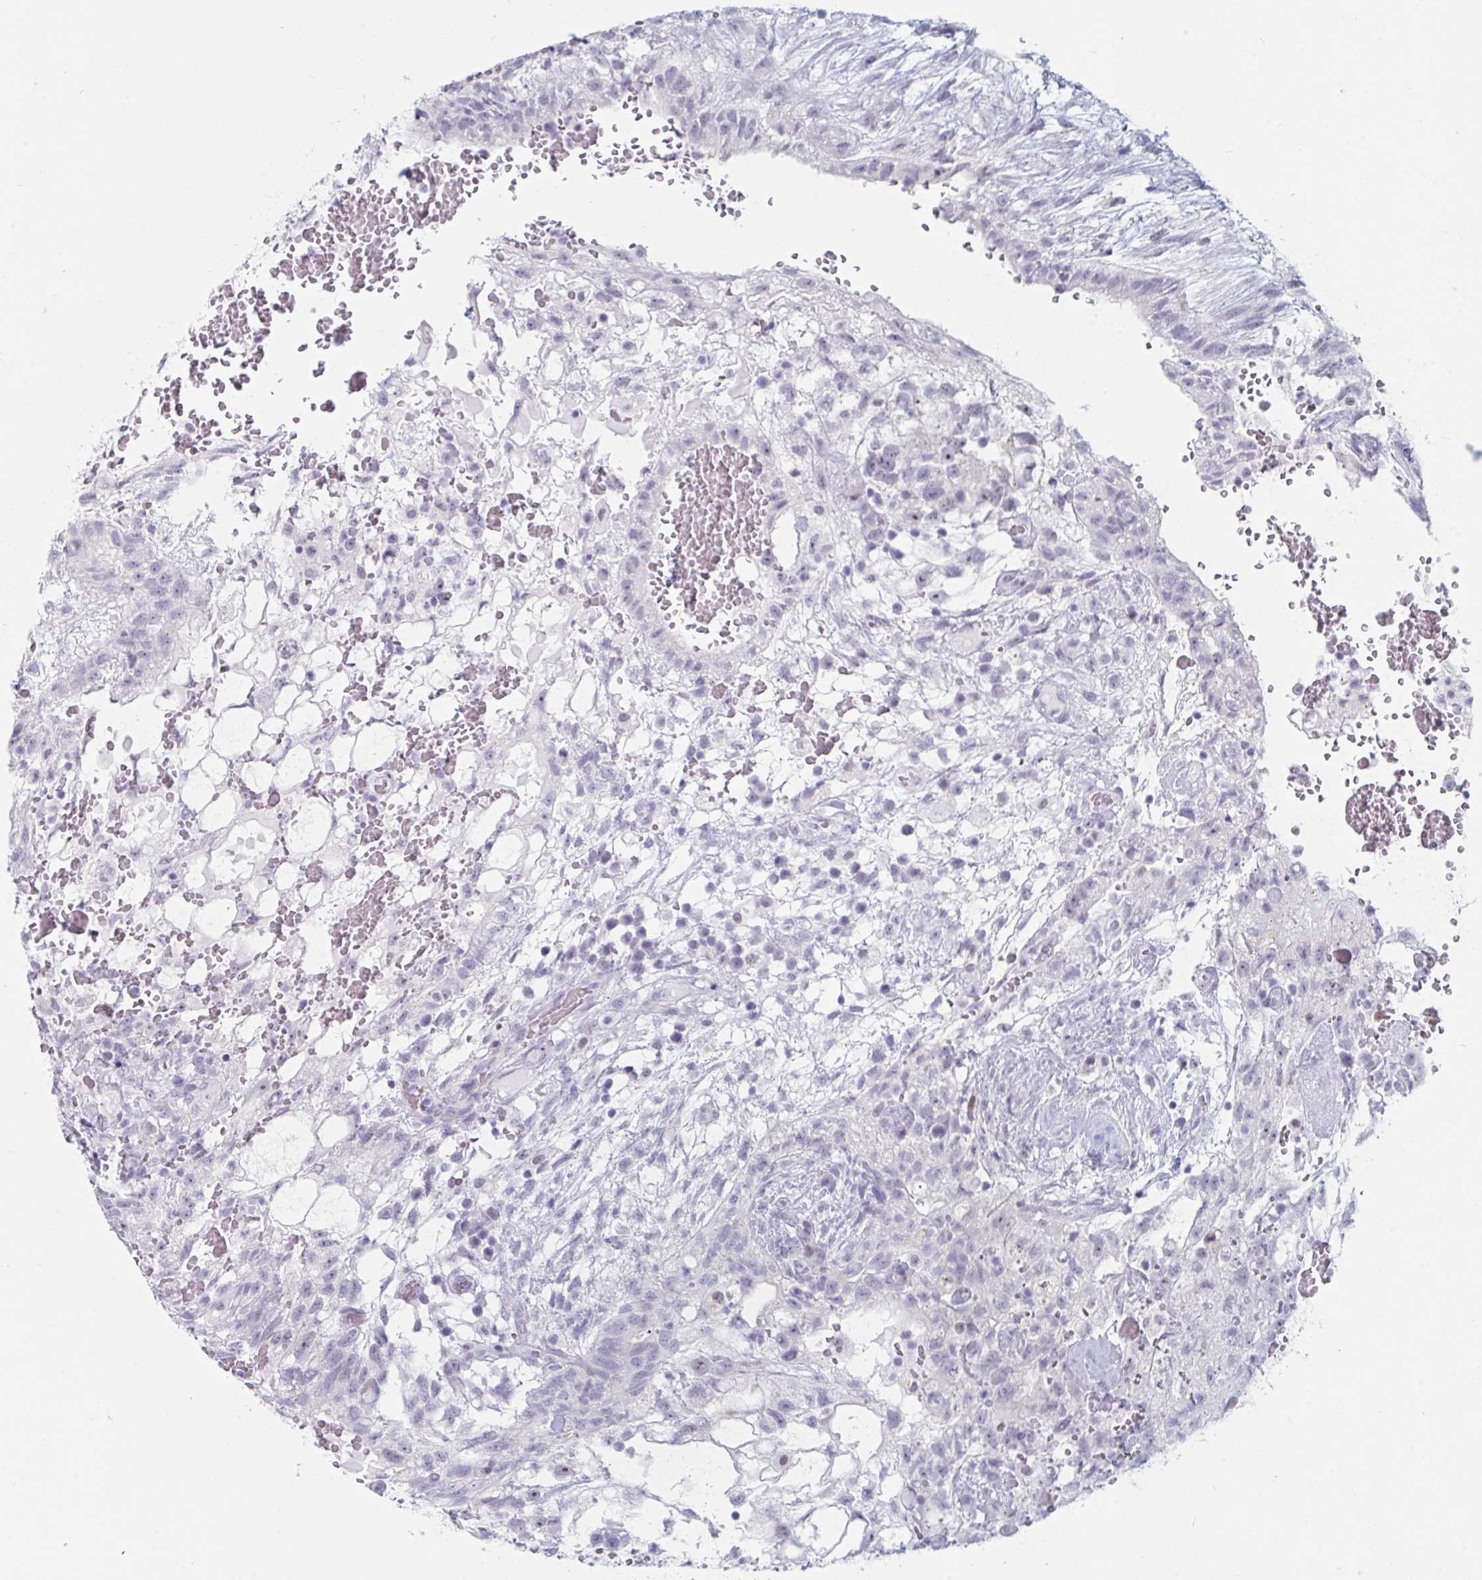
{"staining": {"intensity": "negative", "quantity": "none", "location": "none"}, "tissue": "testis cancer", "cell_type": "Tumor cells", "image_type": "cancer", "snomed": [{"axis": "morphology", "description": "Normal tissue, NOS"}, {"axis": "morphology", "description": "Carcinoma, Embryonal, NOS"}, {"axis": "topography", "description": "Testis"}], "caption": "Tumor cells are negative for brown protein staining in testis cancer (embryonal carcinoma).", "gene": "NR1H2", "patient": {"sex": "male", "age": 32}}